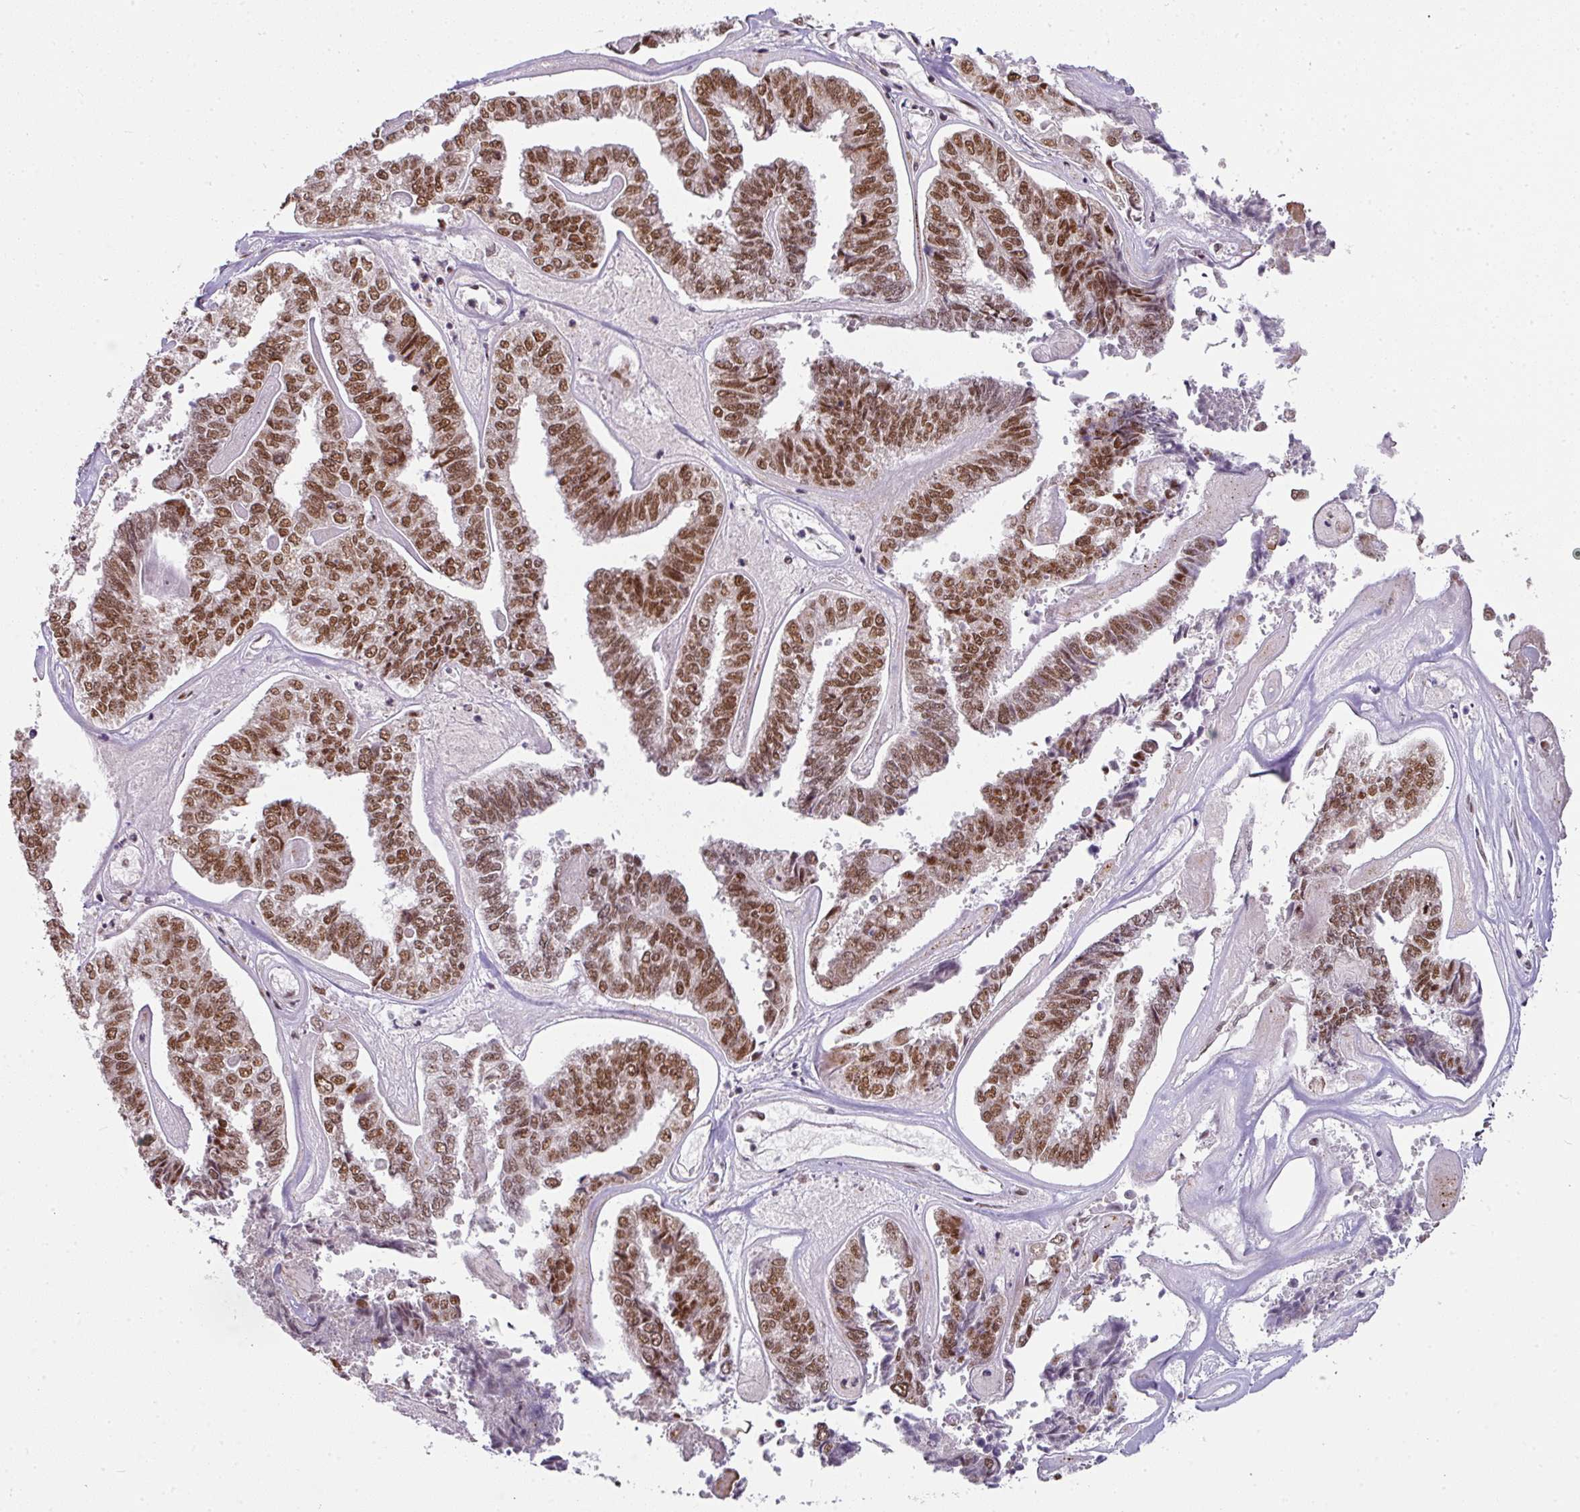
{"staining": {"intensity": "moderate", "quantity": ">75%", "location": "nuclear"}, "tissue": "endometrial cancer", "cell_type": "Tumor cells", "image_type": "cancer", "snomed": [{"axis": "morphology", "description": "Adenocarcinoma, NOS"}, {"axis": "topography", "description": "Endometrium"}], "caption": "A brown stain highlights moderate nuclear staining of a protein in endometrial cancer (adenocarcinoma) tumor cells.", "gene": "NCOA5", "patient": {"sex": "female", "age": 73}}